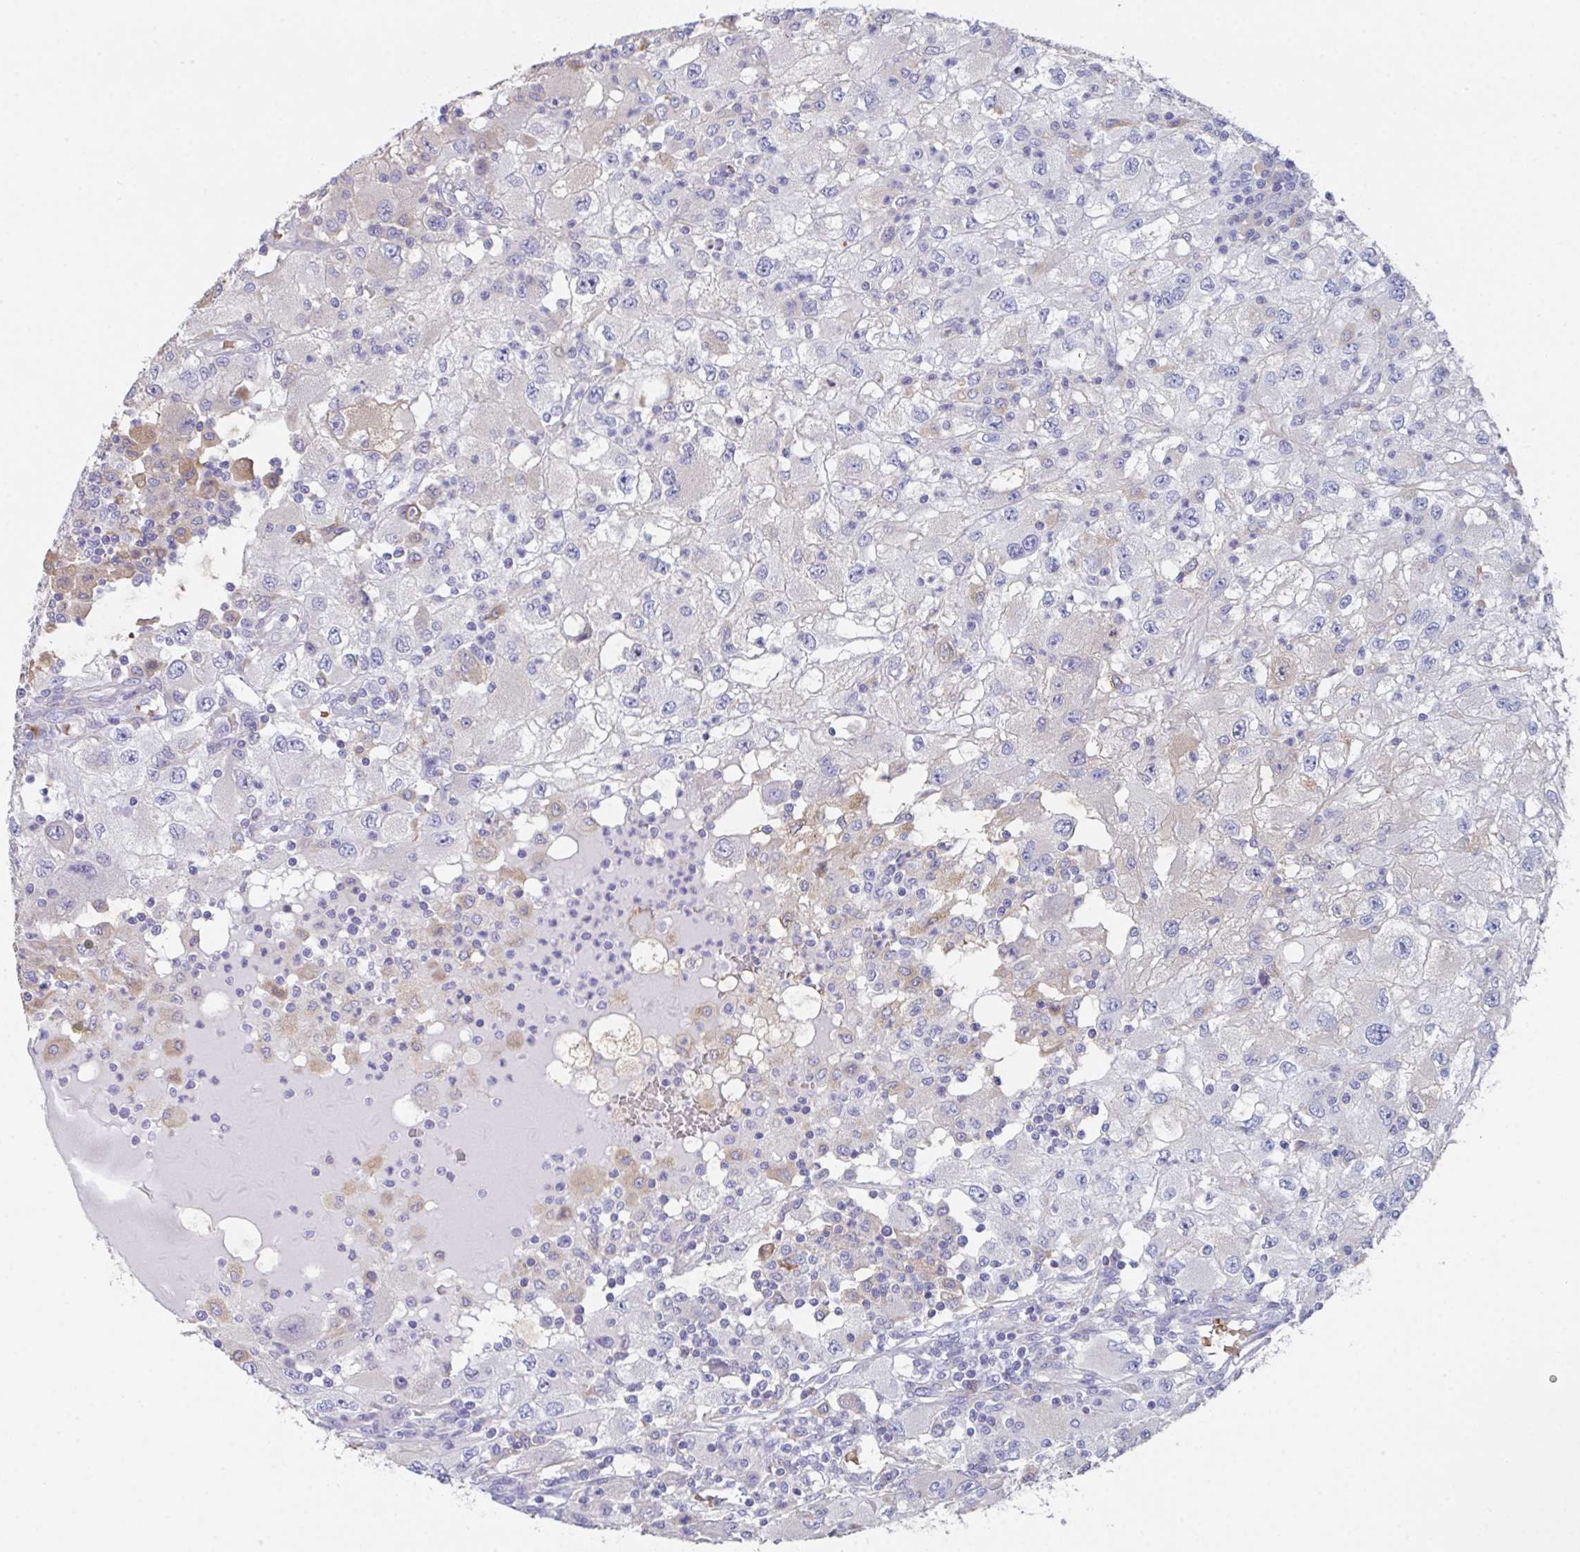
{"staining": {"intensity": "negative", "quantity": "none", "location": "none"}, "tissue": "renal cancer", "cell_type": "Tumor cells", "image_type": "cancer", "snomed": [{"axis": "morphology", "description": "Adenocarcinoma, NOS"}, {"axis": "topography", "description": "Kidney"}], "caption": "Protein analysis of renal cancer (adenocarcinoma) exhibits no significant staining in tumor cells.", "gene": "TFAP2C", "patient": {"sex": "female", "age": 67}}